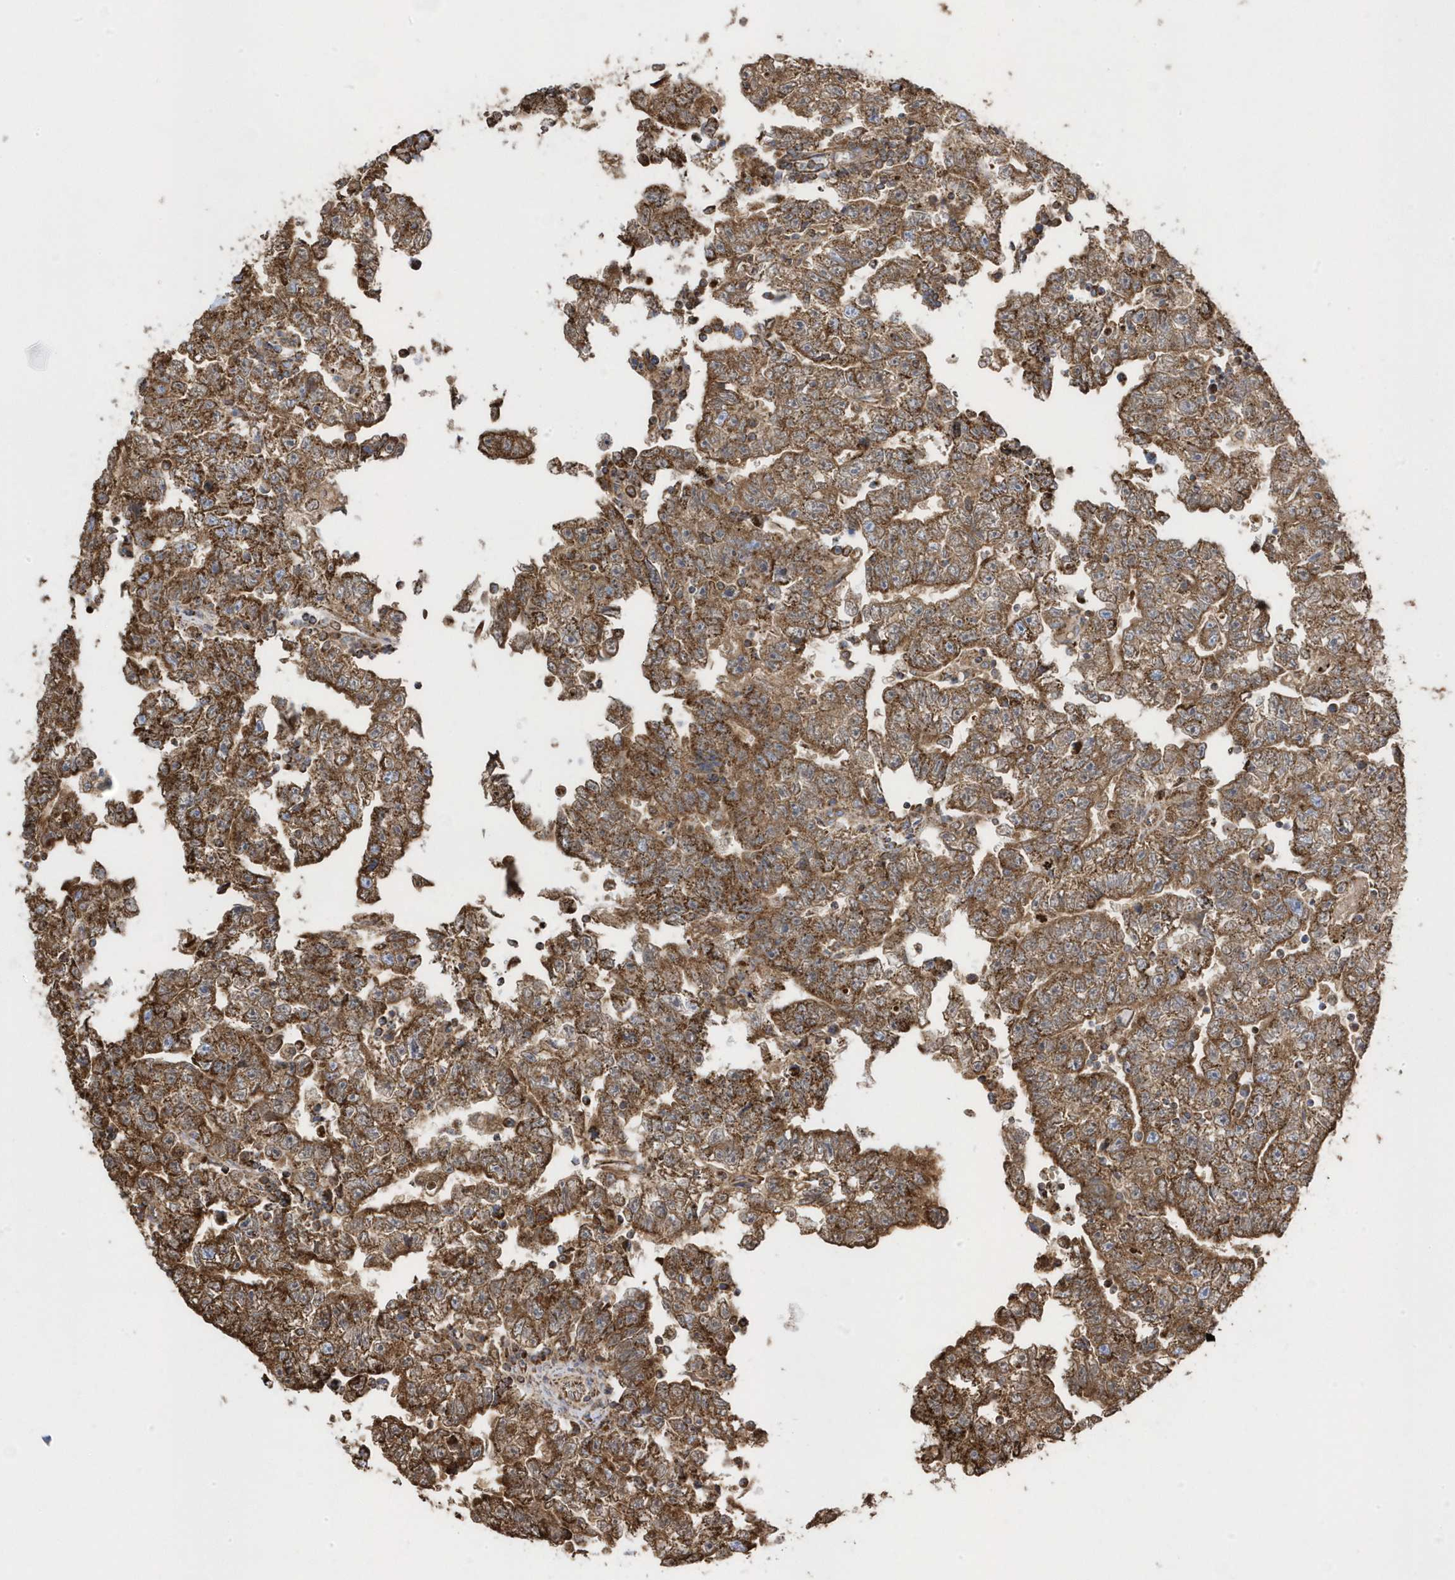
{"staining": {"intensity": "strong", "quantity": ">75%", "location": "cytoplasmic/membranous"}, "tissue": "testis cancer", "cell_type": "Tumor cells", "image_type": "cancer", "snomed": [{"axis": "morphology", "description": "Carcinoma, Embryonal, NOS"}, {"axis": "topography", "description": "Testis"}], "caption": "Immunohistochemical staining of human testis embryonal carcinoma reveals high levels of strong cytoplasmic/membranous expression in about >75% of tumor cells.", "gene": "GTPBP8", "patient": {"sex": "male", "age": 25}}